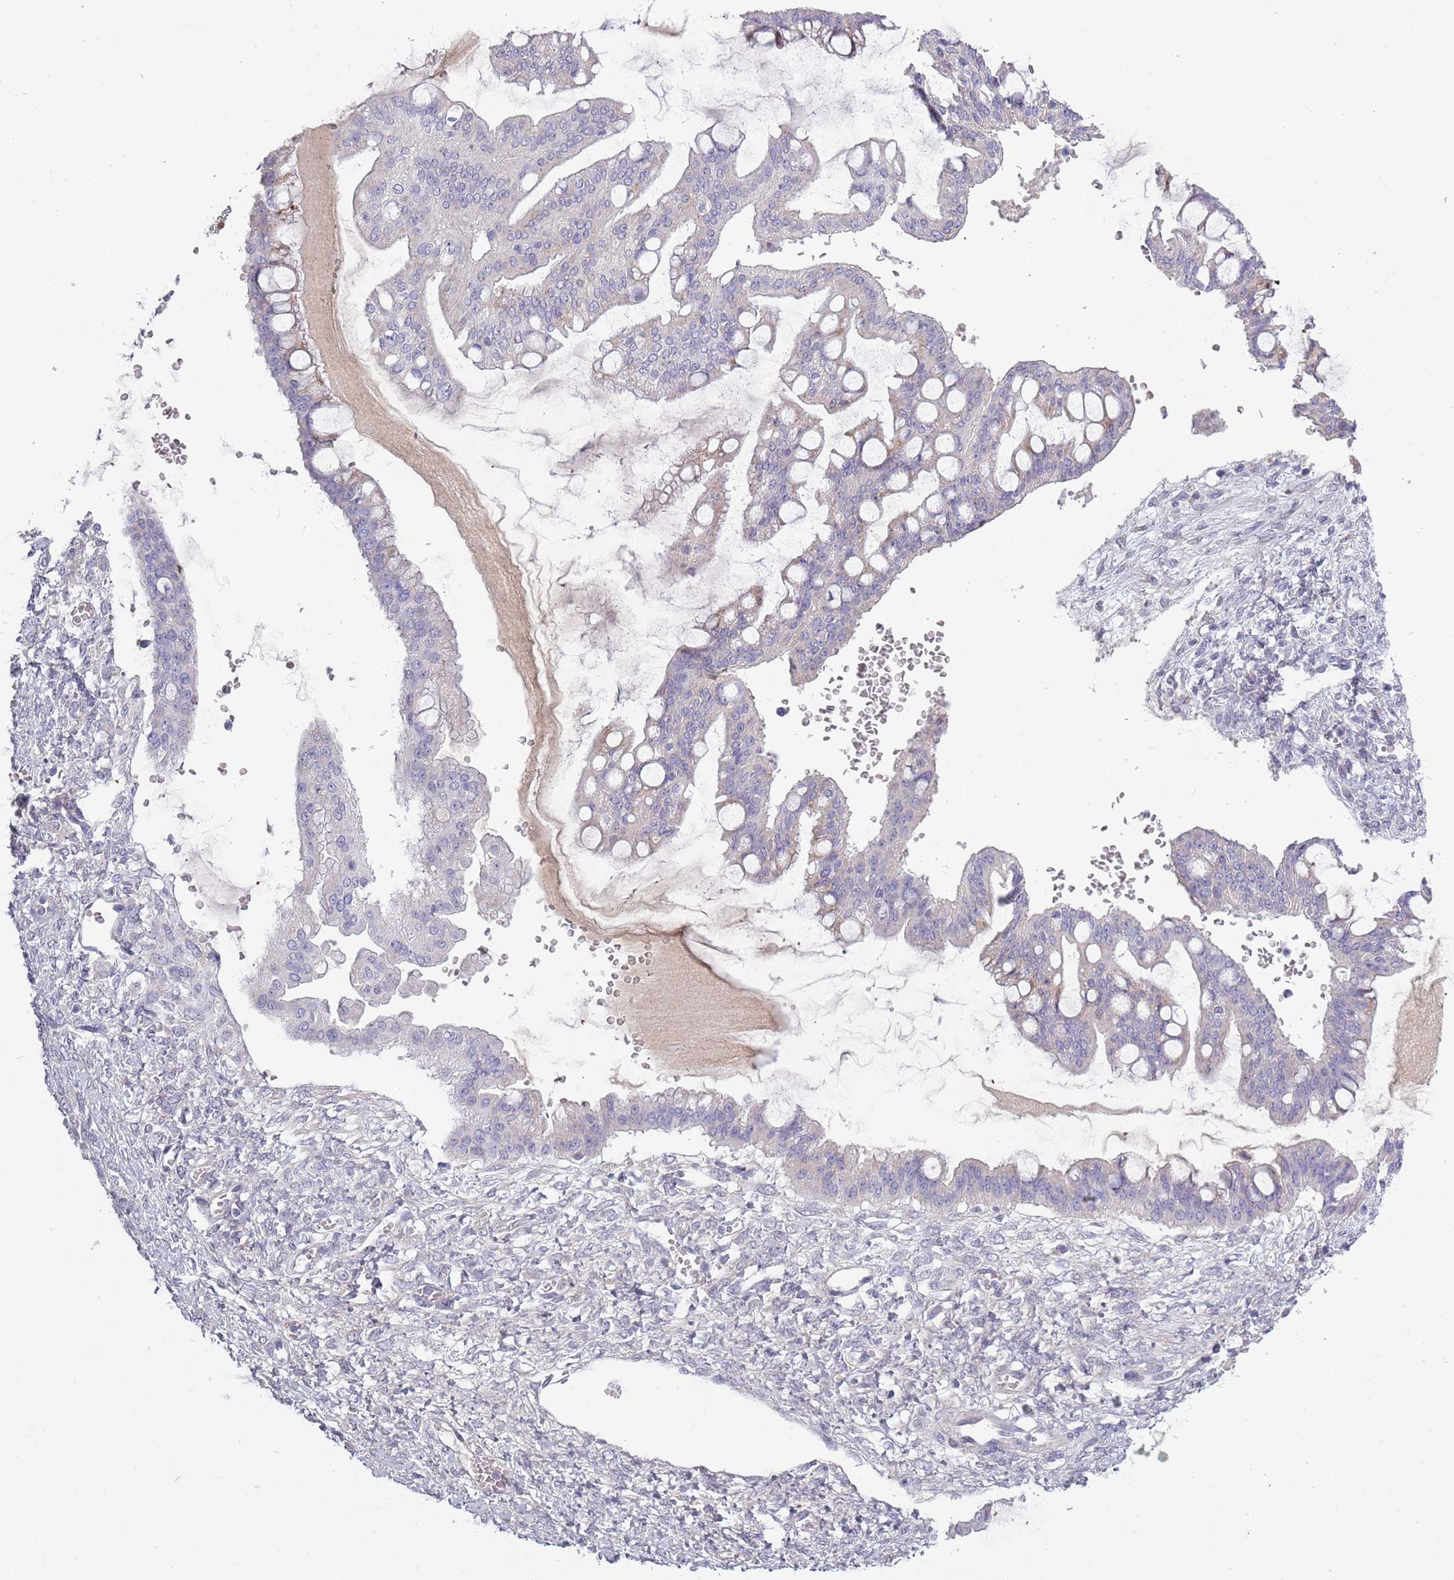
{"staining": {"intensity": "negative", "quantity": "none", "location": "none"}, "tissue": "ovarian cancer", "cell_type": "Tumor cells", "image_type": "cancer", "snomed": [{"axis": "morphology", "description": "Cystadenocarcinoma, mucinous, NOS"}, {"axis": "topography", "description": "Ovary"}], "caption": "High power microscopy photomicrograph of an immunohistochemistry (IHC) micrograph of ovarian mucinous cystadenocarcinoma, revealing no significant staining in tumor cells.", "gene": "TNFRSF6B", "patient": {"sex": "female", "age": 73}}